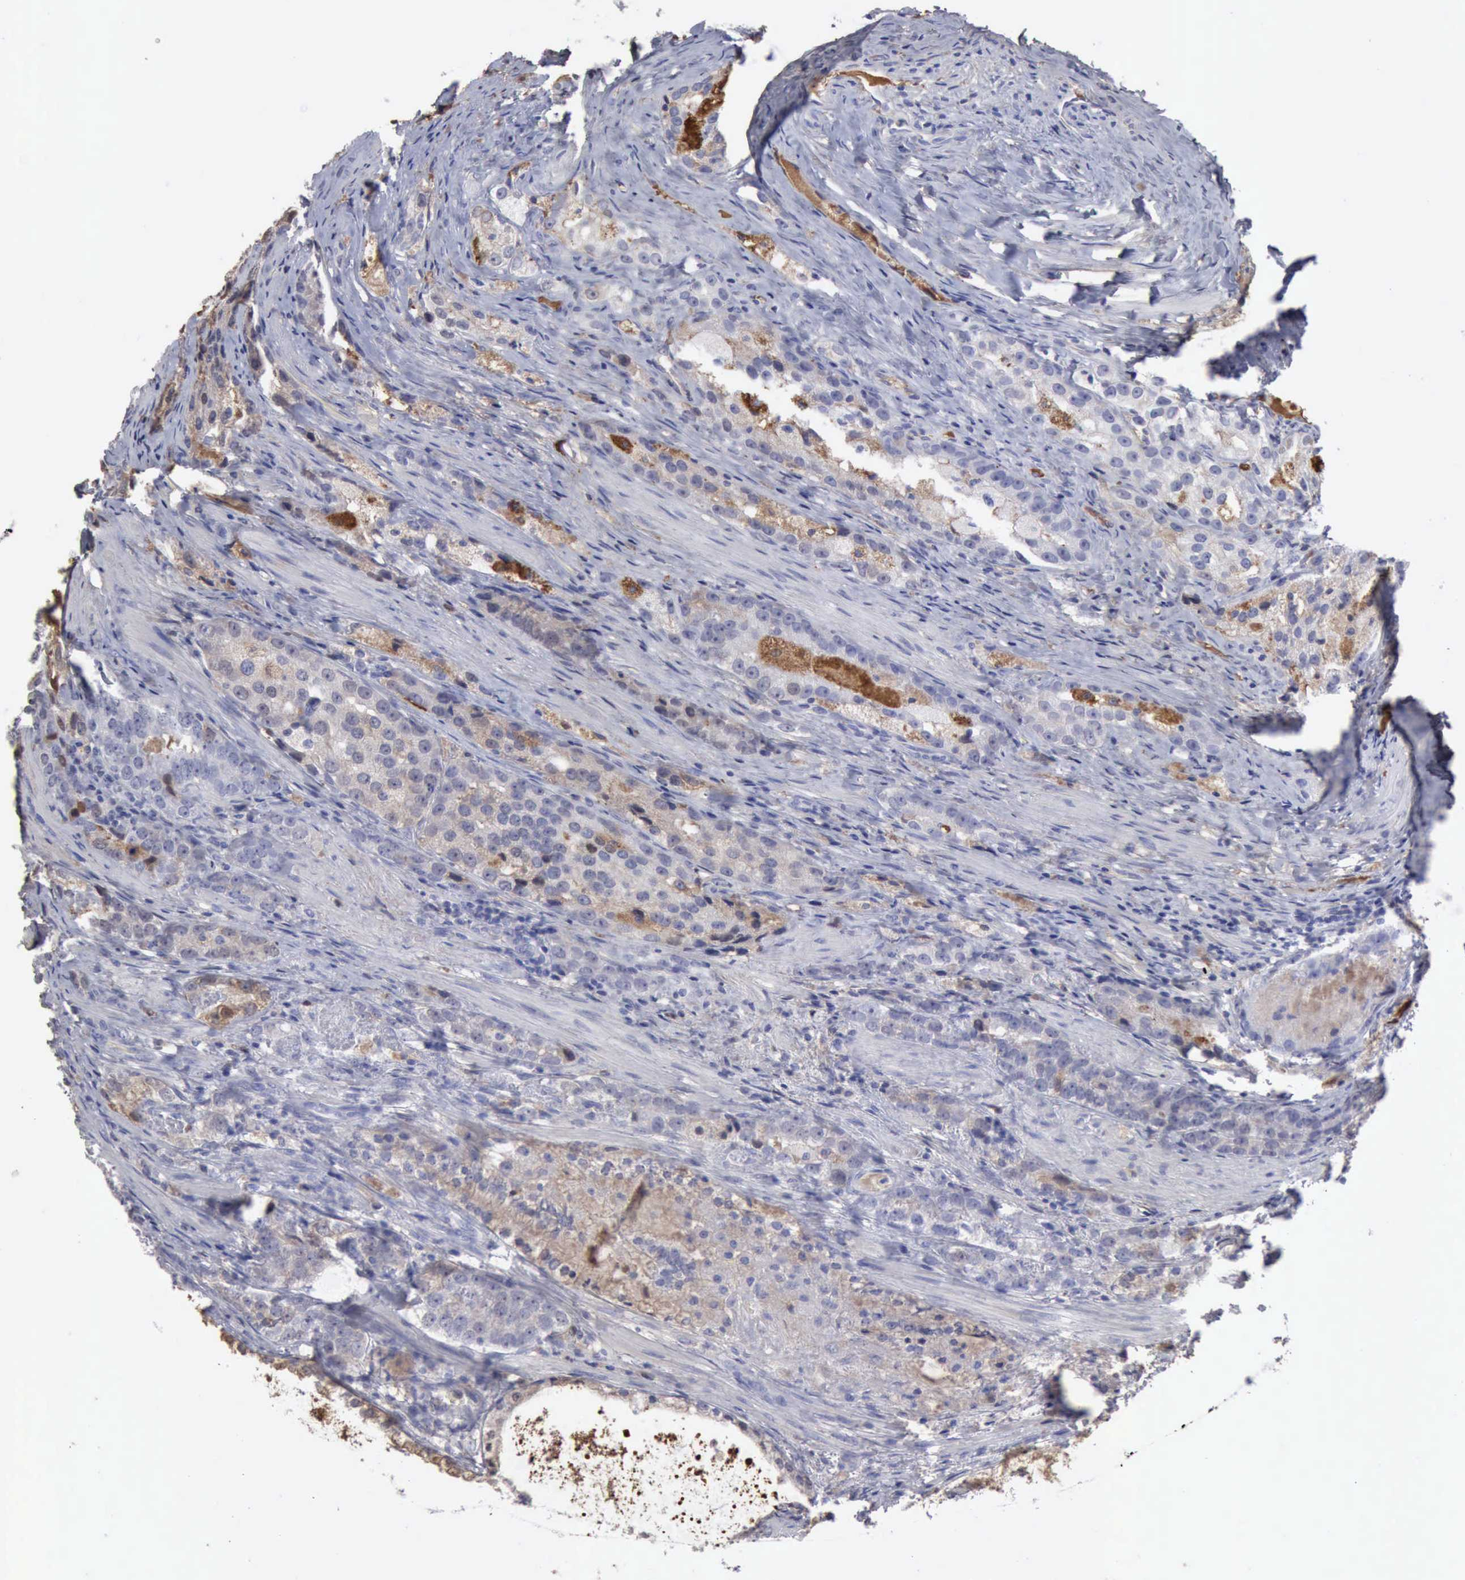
{"staining": {"intensity": "weak", "quantity": "<25%", "location": "cytoplasmic/membranous"}, "tissue": "prostate cancer", "cell_type": "Tumor cells", "image_type": "cancer", "snomed": [{"axis": "morphology", "description": "Adenocarcinoma, High grade"}, {"axis": "topography", "description": "Prostate"}], "caption": "High-grade adenocarcinoma (prostate) was stained to show a protein in brown. There is no significant staining in tumor cells.", "gene": "SERPINA1", "patient": {"sex": "male", "age": 63}}